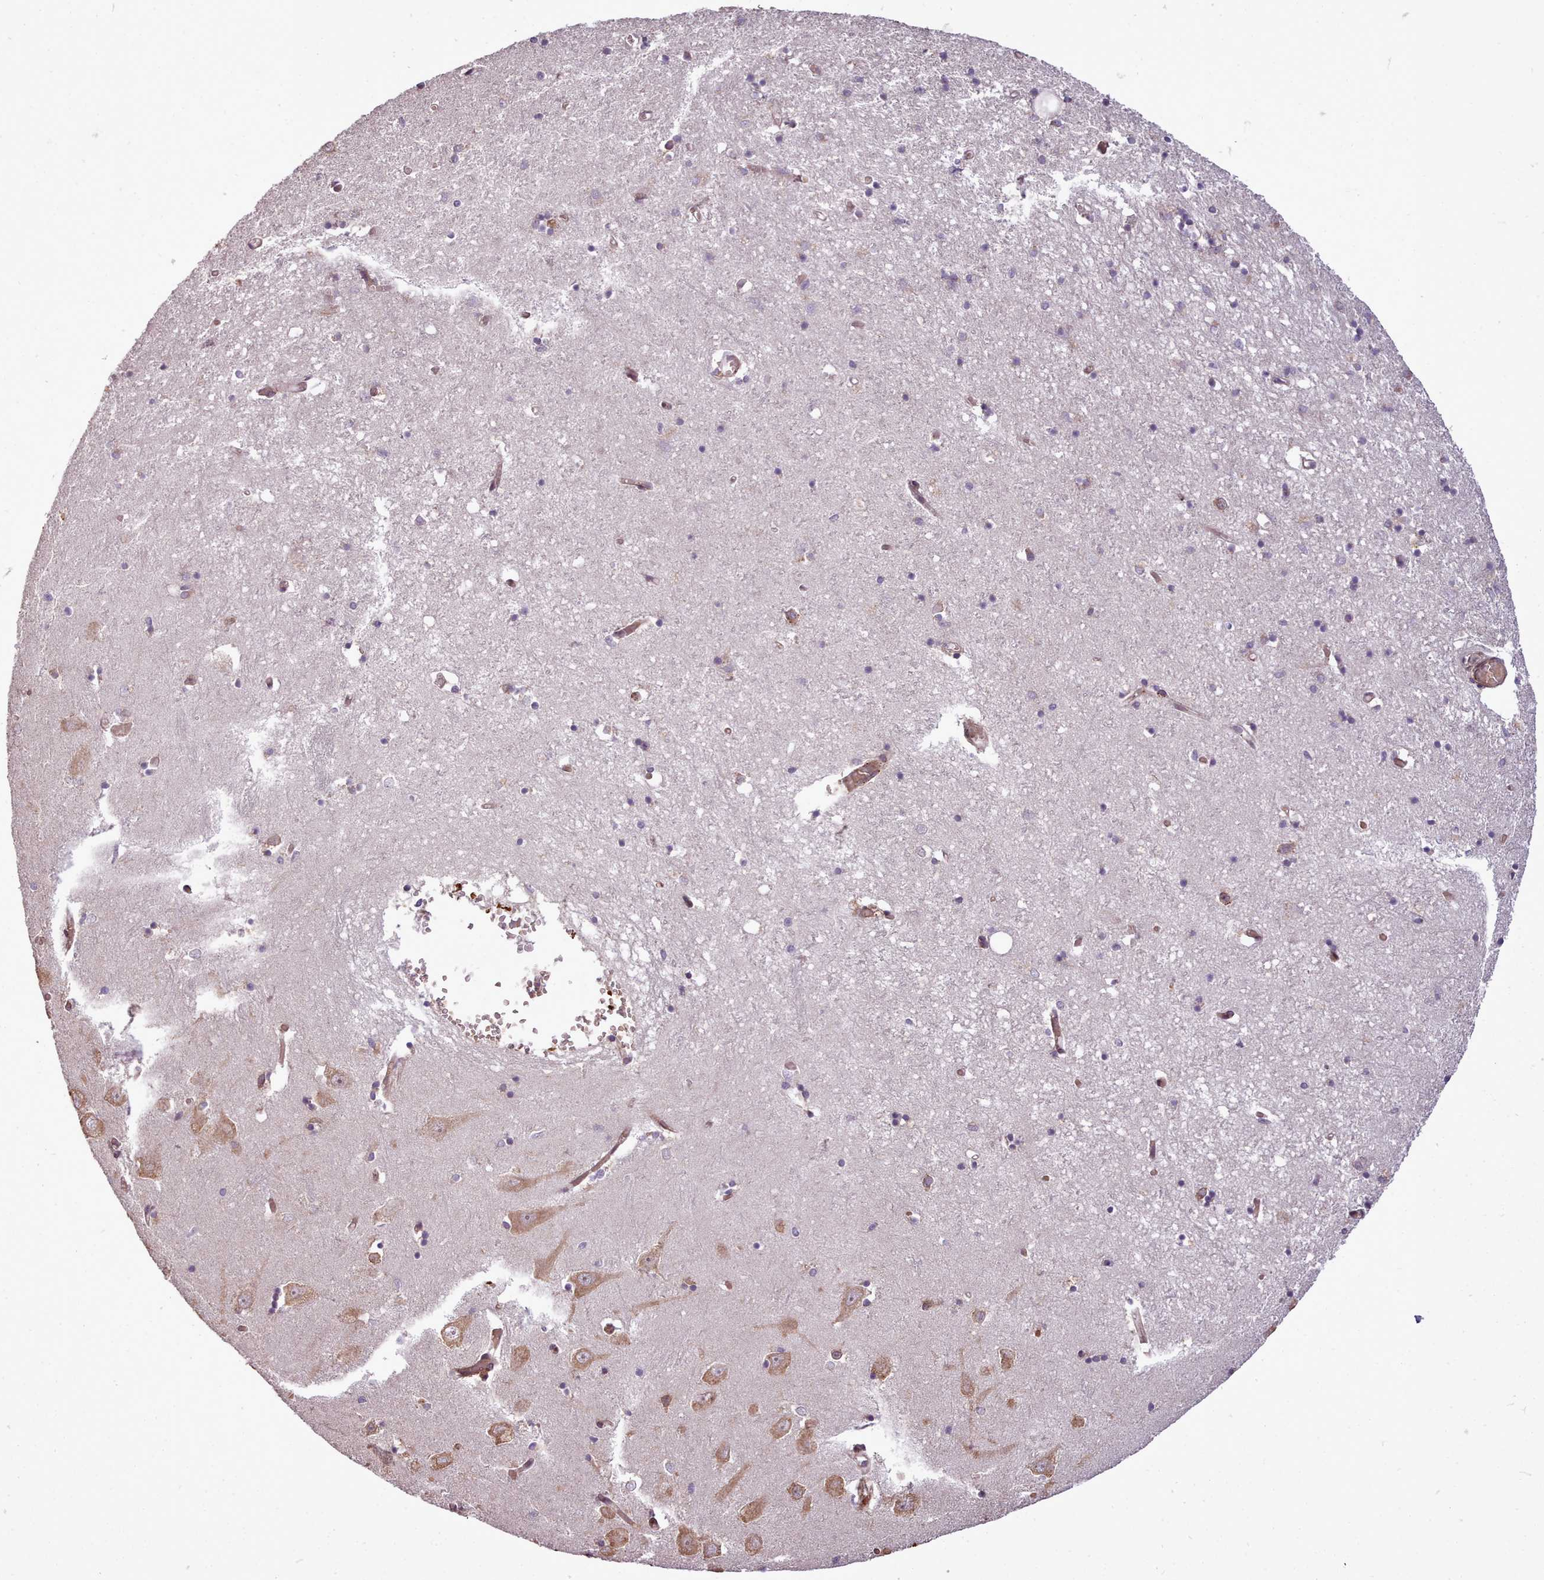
{"staining": {"intensity": "negative", "quantity": "none", "location": "none"}, "tissue": "hippocampus", "cell_type": "Glial cells", "image_type": "normal", "snomed": [{"axis": "morphology", "description": "Normal tissue, NOS"}, {"axis": "topography", "description": "Hippocampus"}], "caption": "An immunohistochemistry (IHC) photomicrograph of unremarkable hippocampus is shown. There is no staining in glial cells of hippocampus.", "gene": "CABP1", "patient": {"sex": "male", "age": 70}}